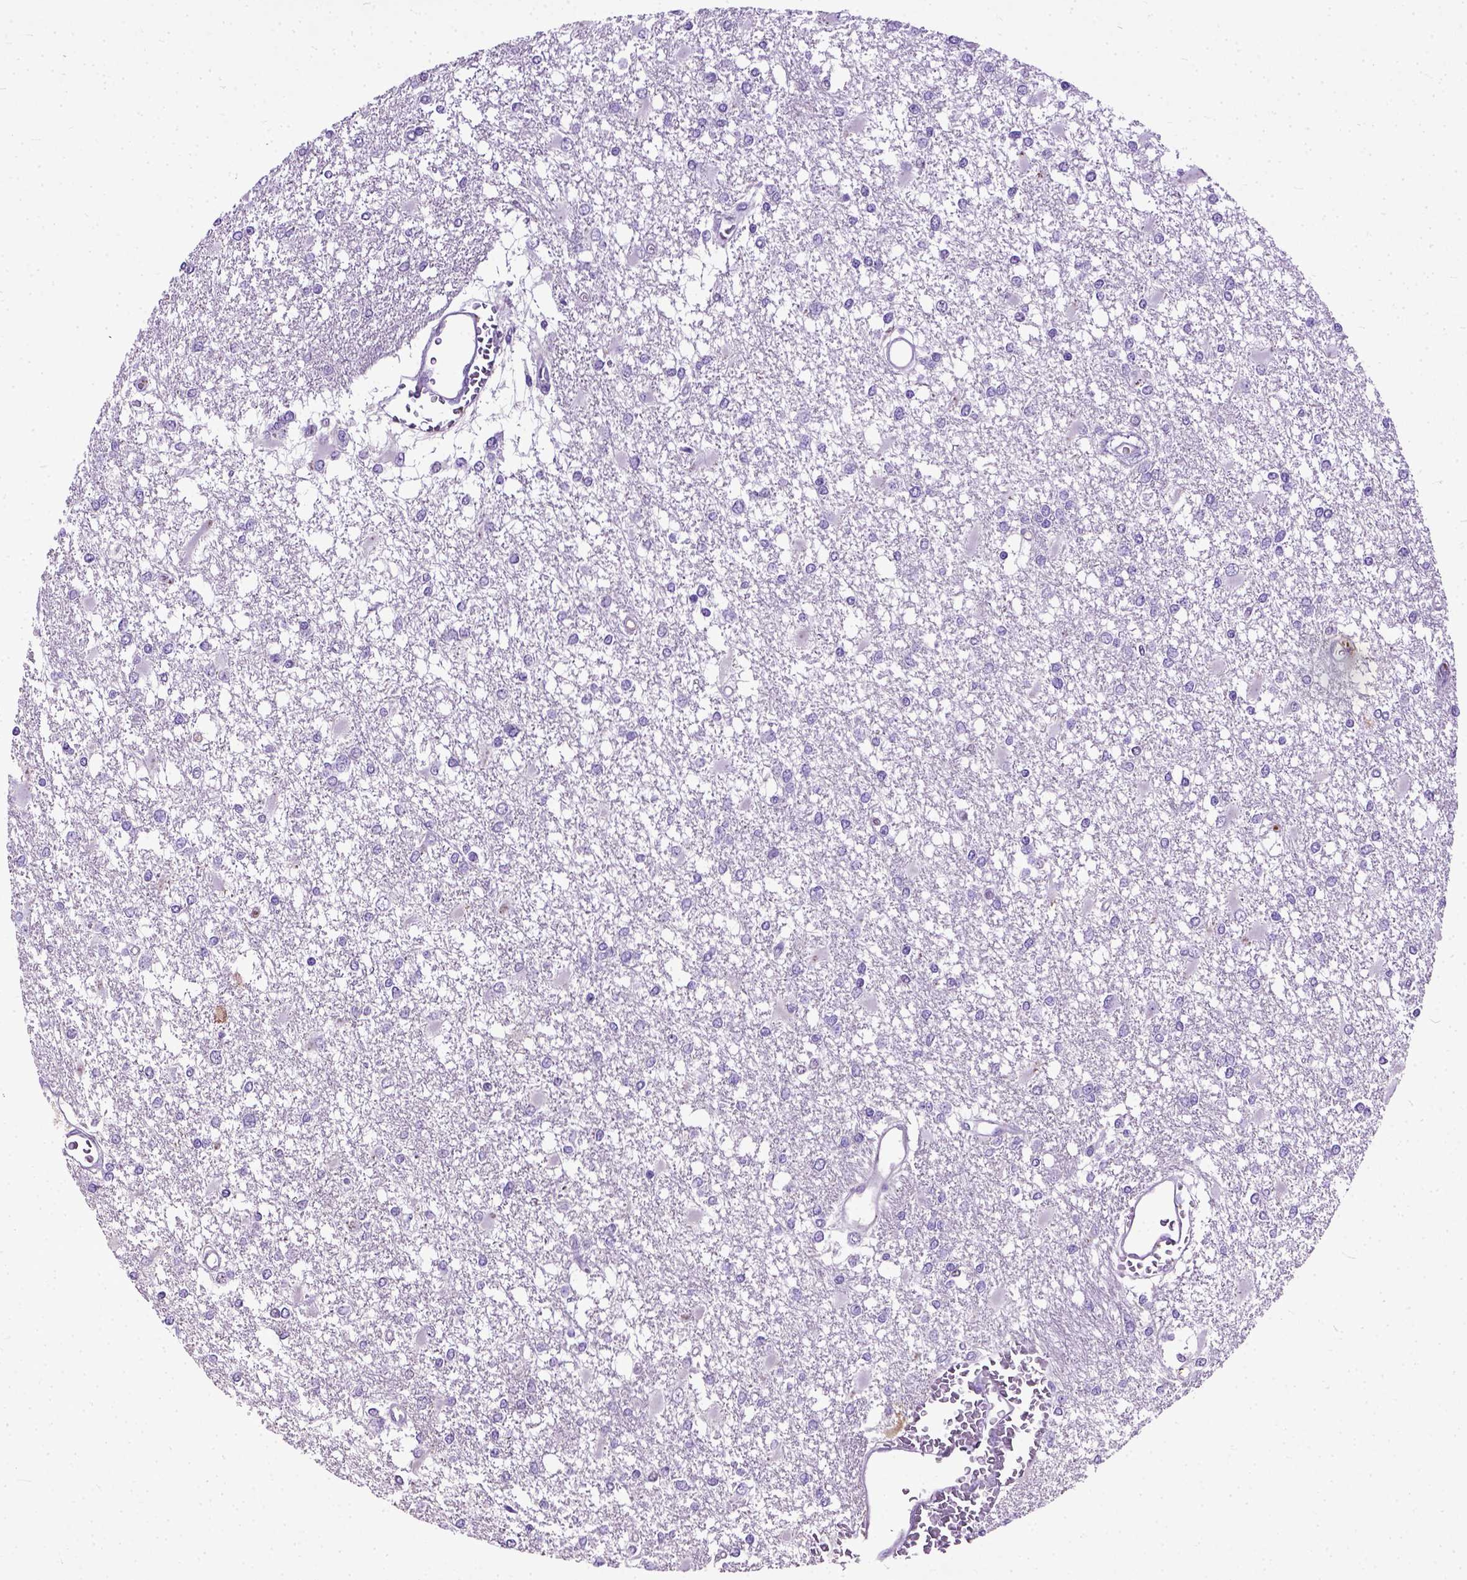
{"staining": {"intensity": "negative", "quantity": "none", "location": "none"}, "tissue": "glioma", "cell_type": "Tumor cells", "image_type": "cancer", "snomed": [{"axis": "morphology", "description": "Glioma, malignant, High grade"}, {"axis": "topography", "description": "Cerebral cortex"}], "caption": "Histopathology image shows no significant protein staining in tumor cells of malignant glioma (high-grade). (Brightfield microscopy of DAB (3,3'-diaminobenzidine) IHC at high magnification).", "gene": "ADAMTS8", "patient": {"sex": "male", "age": 79}}